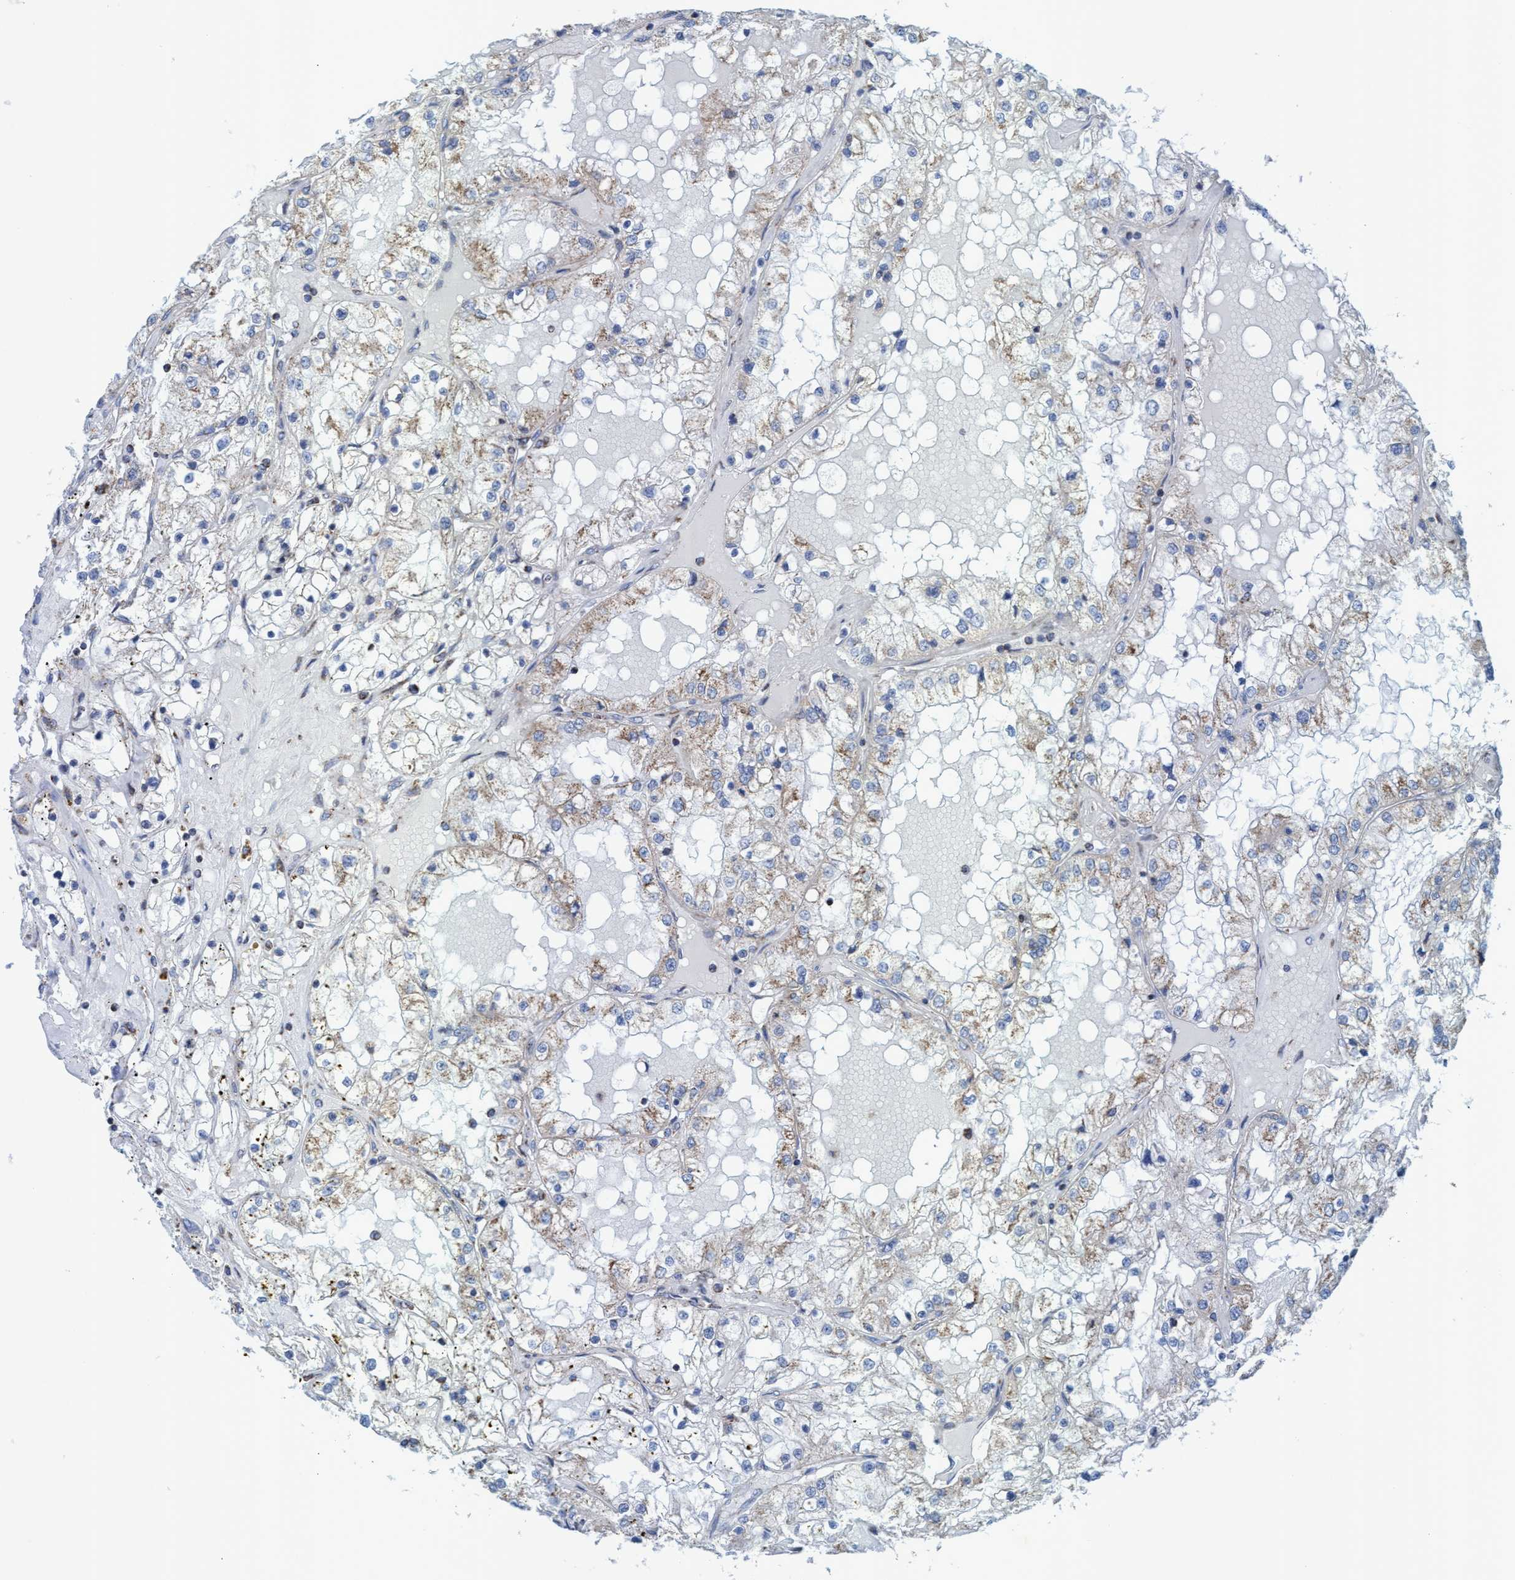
{"staining": {"intensity": "moderate", "quantity": "<25%", "location": "cytoplasmic/membranous"}, "tissue": "renal cancer", "cell_type": "Tumor cells", "image_type": "cancer", "snomed": [{"axis": "morphology", "description": "Adenocarcinoma, NOS"}, {"axis": "topography", "description": "Kidney"}], "caption": "Renal adenocarcinoma stained with immunohistochemistry (IHC) demonstrates moderate cytoplasmic/membranous positivity in approximately <25% of tumor cells. The staining was performed using DAB (3,3'-diaminobenzidine), with brown indicating positive protein expression. Nuclei are stained blue with hematoxylin.", "gene": "GGA3", "patient": {"sex": "male", "age": 68}}